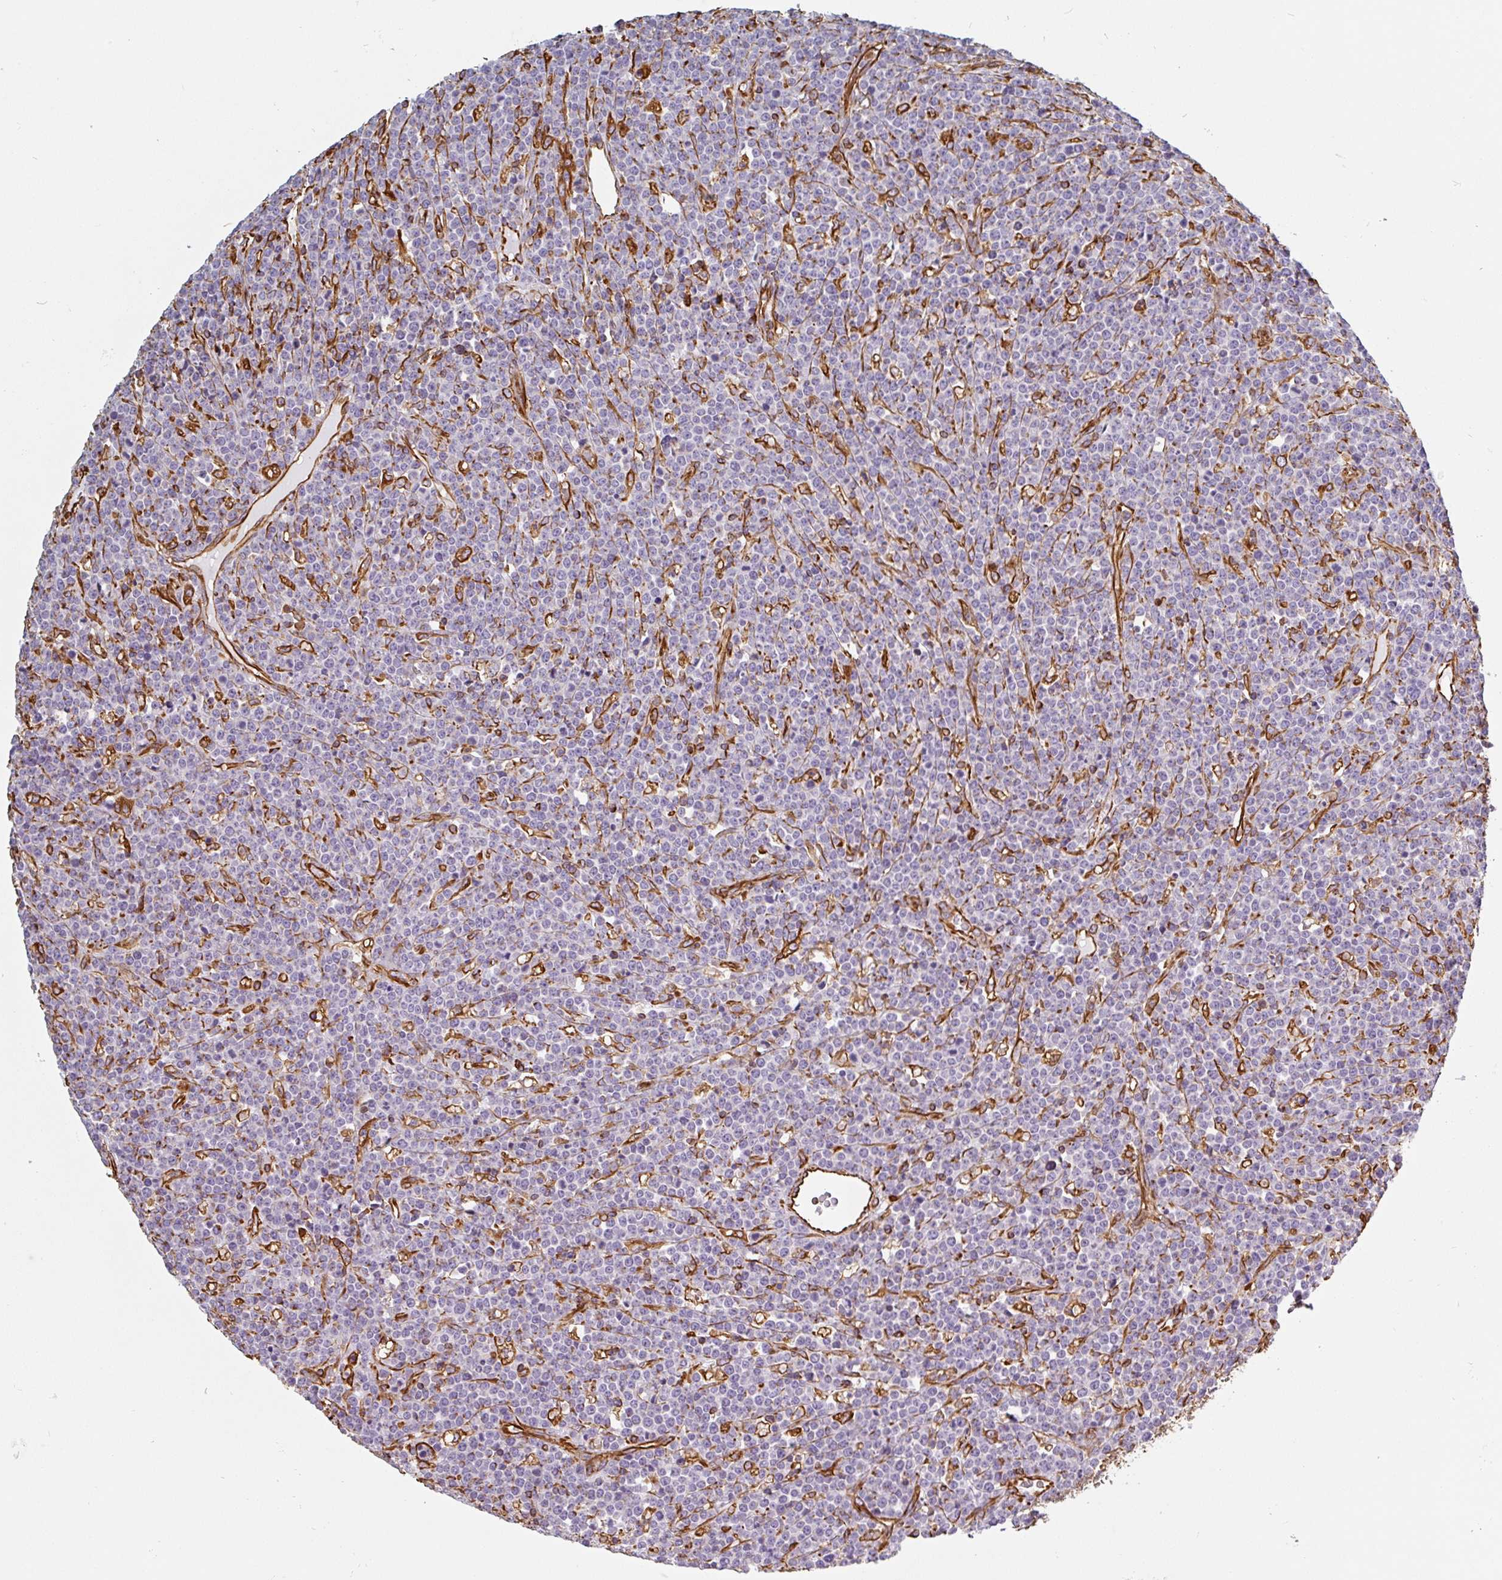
{"staining": {"intensity": "negative", "quantity": "none", "location": "none"}, "tissue": "lymphoma", "cell_type": "Tumor cells", "image_type": "cancer", "snomed": [{"axis": "morphology", "description": "Malignant lymphoma, non-Hodgkin's type, High grade"}, {"axis": "topography", "description": "Ovary"}], "caption": "Lymphoma was stained to show a protein in brown. There is no significant positivity in tumor cells.", "gene": "PPFIA1", "patient": {"sex": "female", "age": 56}}